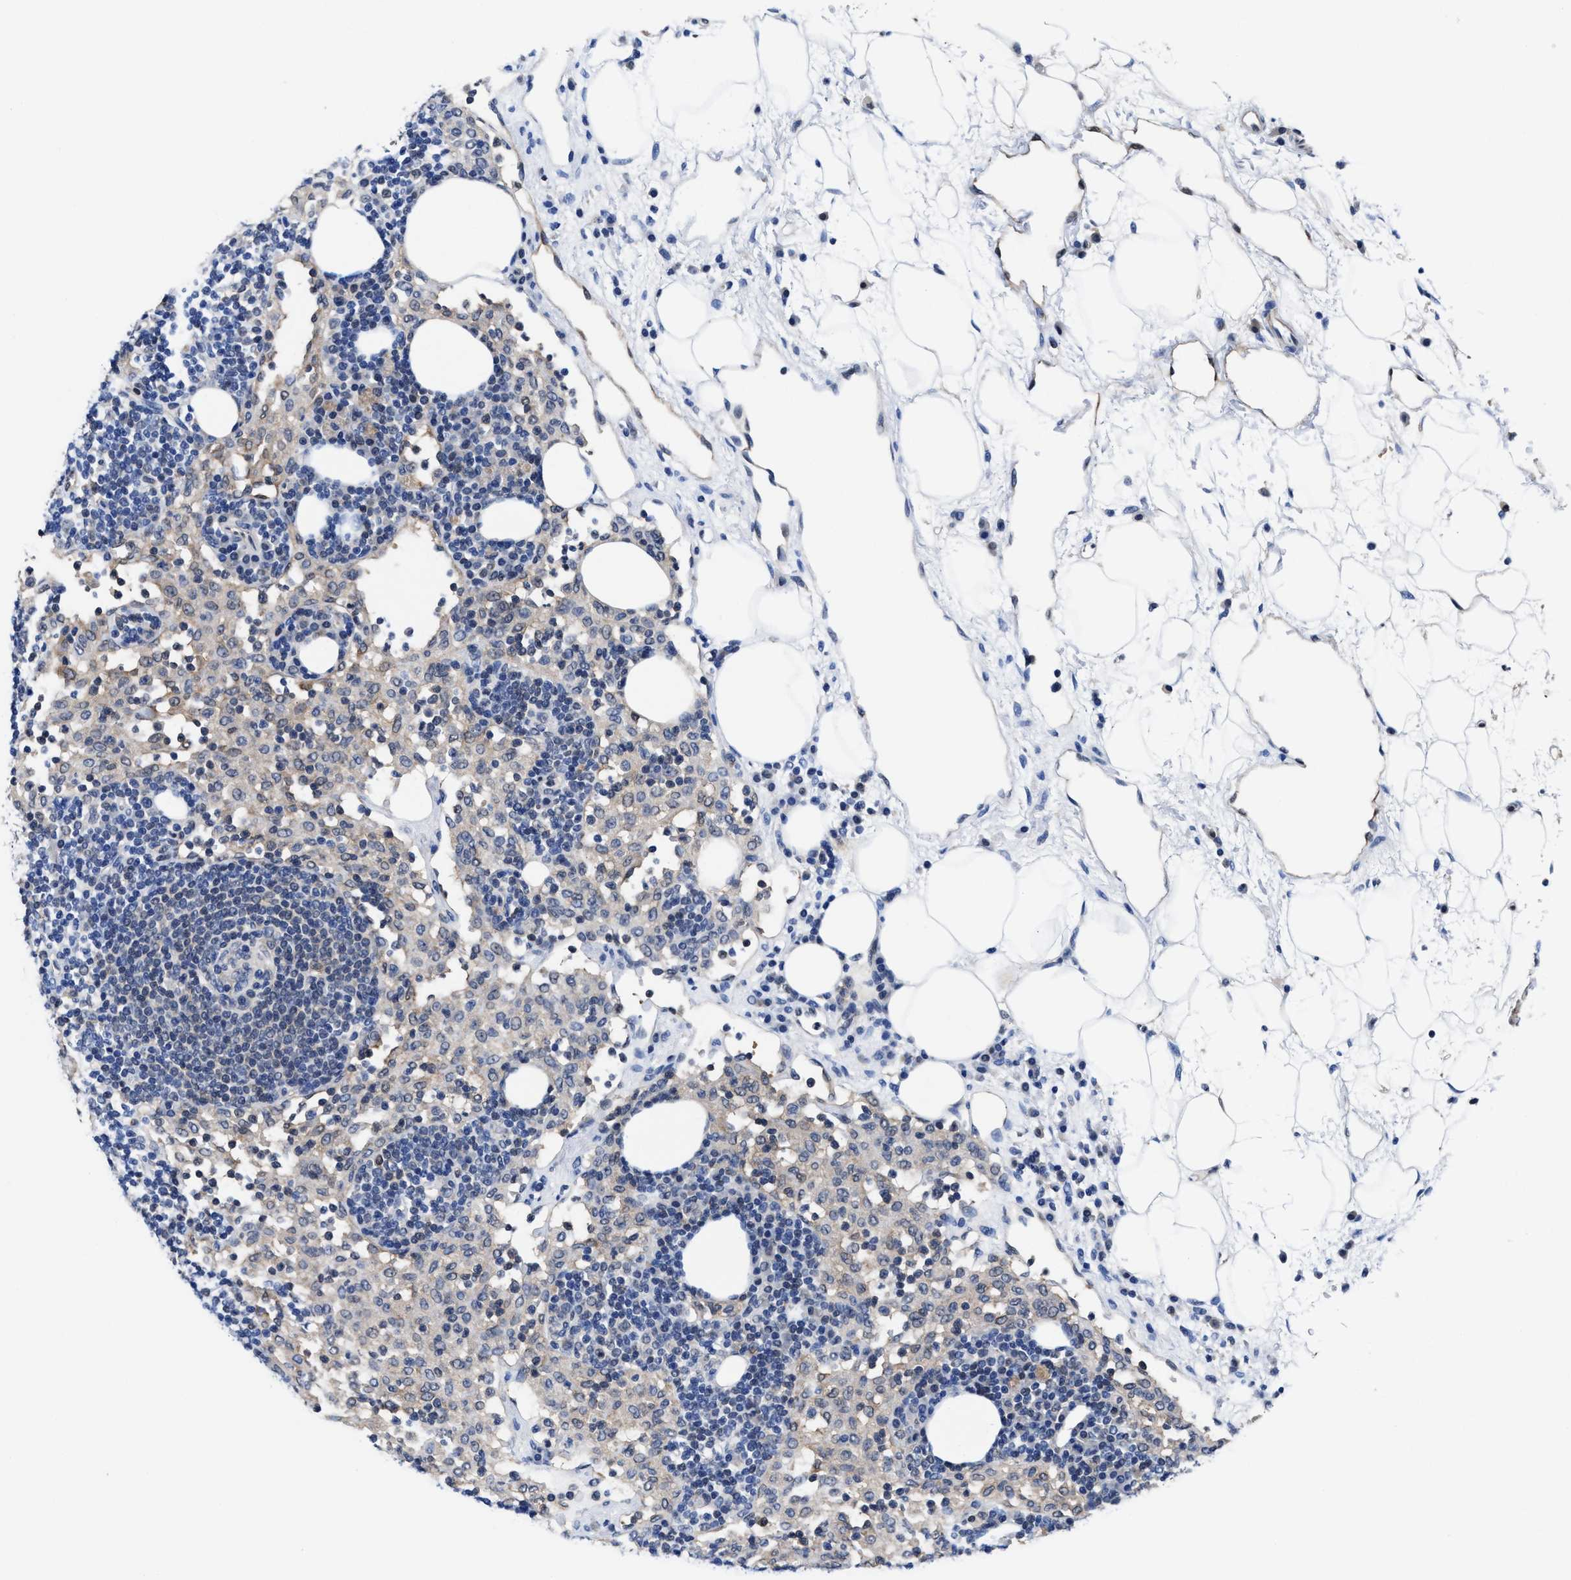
{"staining": {"intensity": "weak", "quantity": "<25%", "location": "cytoplasmic/membranous"}, "tissue": "lymph node", "cell_type": "Germinal center cells", "image_type": "normal", "snomed": [{"axis": "morphology", "description": "Normal tissue, NOS"}, {"axis": "morphology", "description": "Carcinoid, malignant, NOS"}, {"axis": "topography", "description": "Lymph node"}], "caption": "IHC histopathology image of benign lymph node: lymph node stained with DAB demonstrates no significant protein positivity in germinal center cells.", "gene": "ACLY", "patient": {"sex": "male", "age": 47}}